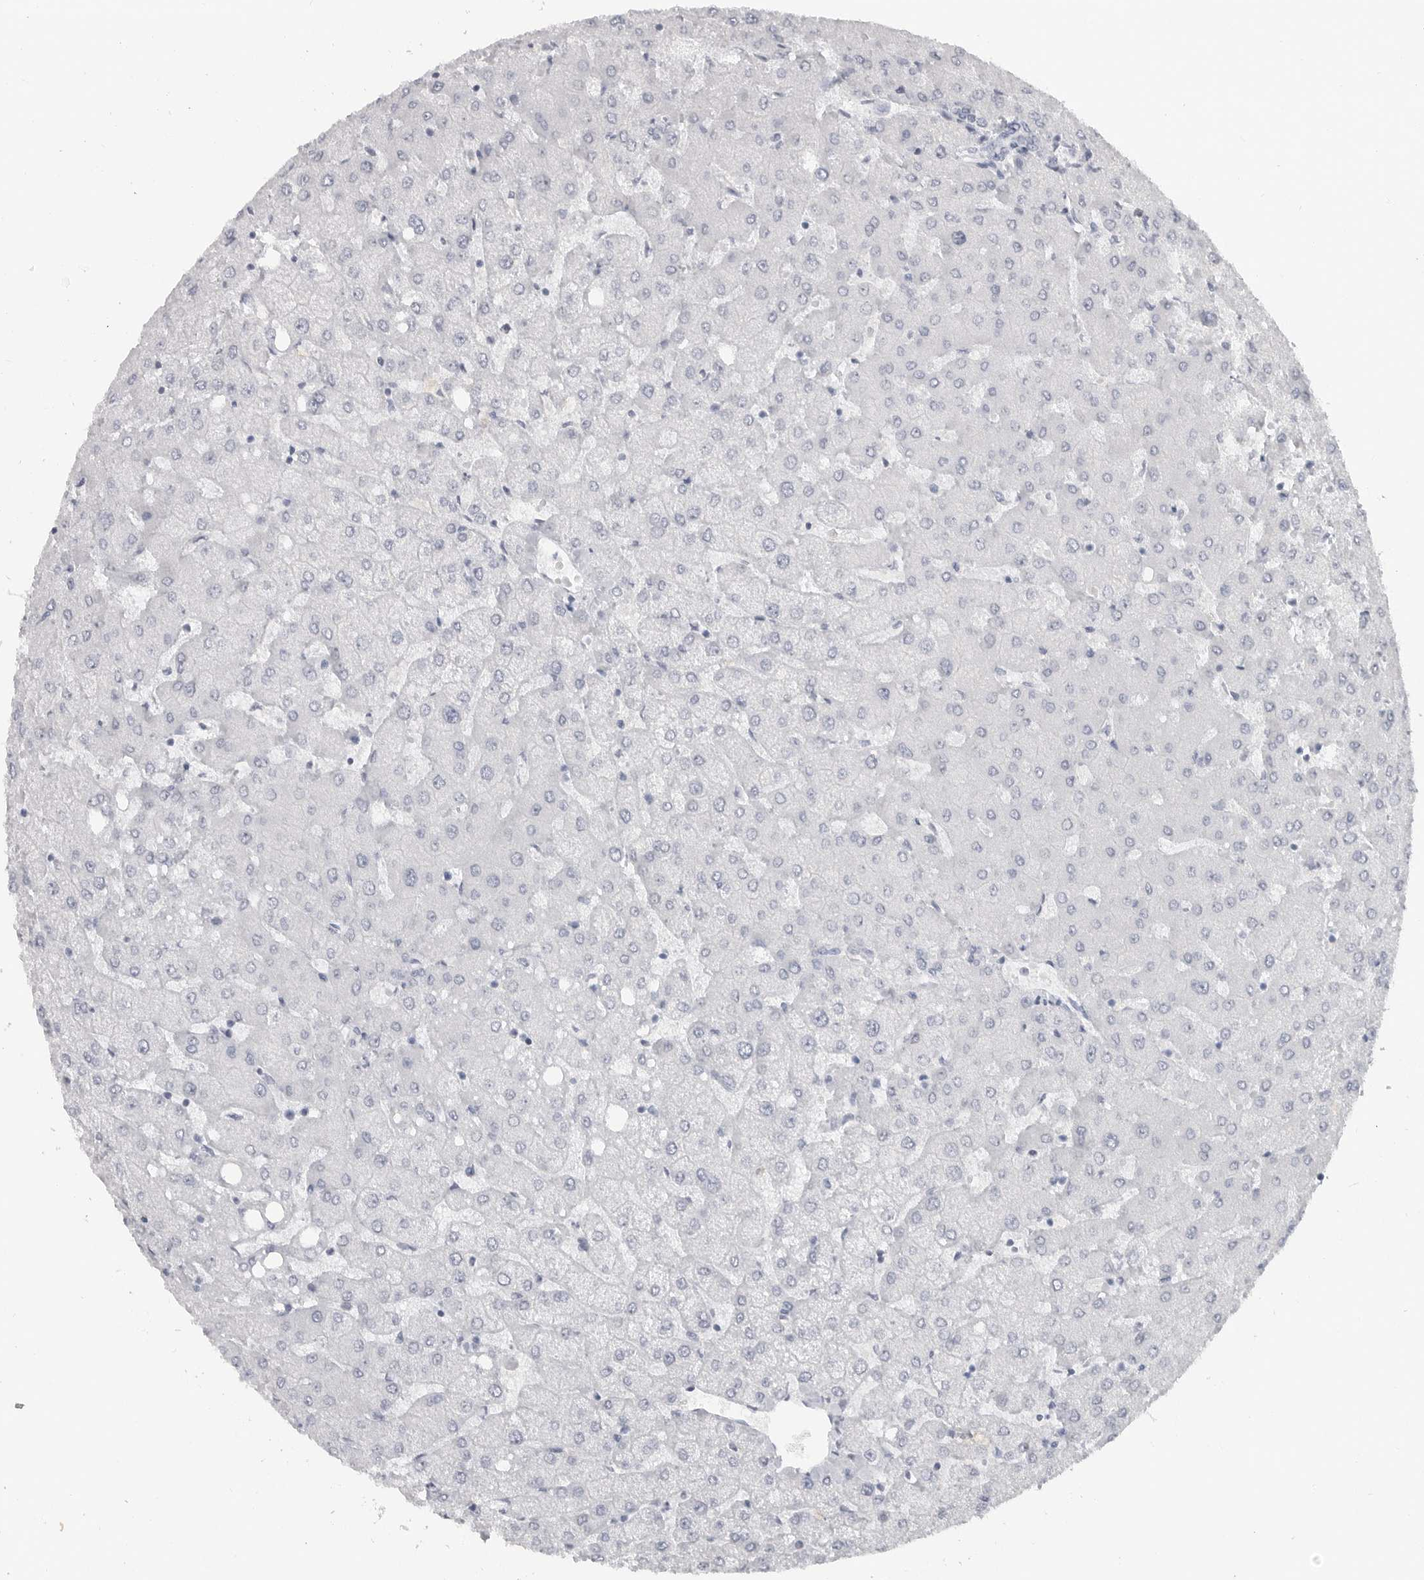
{"staining": {"intensity": "negative", "quantity": "none", "location": "none"}, "tissue": "liver", "cell_type": "Cholangiocytes", "image_type": "normal", "snomed": [{"axis": "morphology", "description": "Normal tissue, NOS"}, {"axis": "topography", "description": "Liver"}], "caption": "DAB immunohistochemical staining of unremarkable human liver reveals no significant expression in cholangiocytes. (Stains: DAB (3,3'-diaminobenzidine) IHC with hematoxylin counter stain, Microscopy: brightfield microscopy at high magnification).", "gene": "LY6D", "patient": {"sex": "female", "age": 54}}